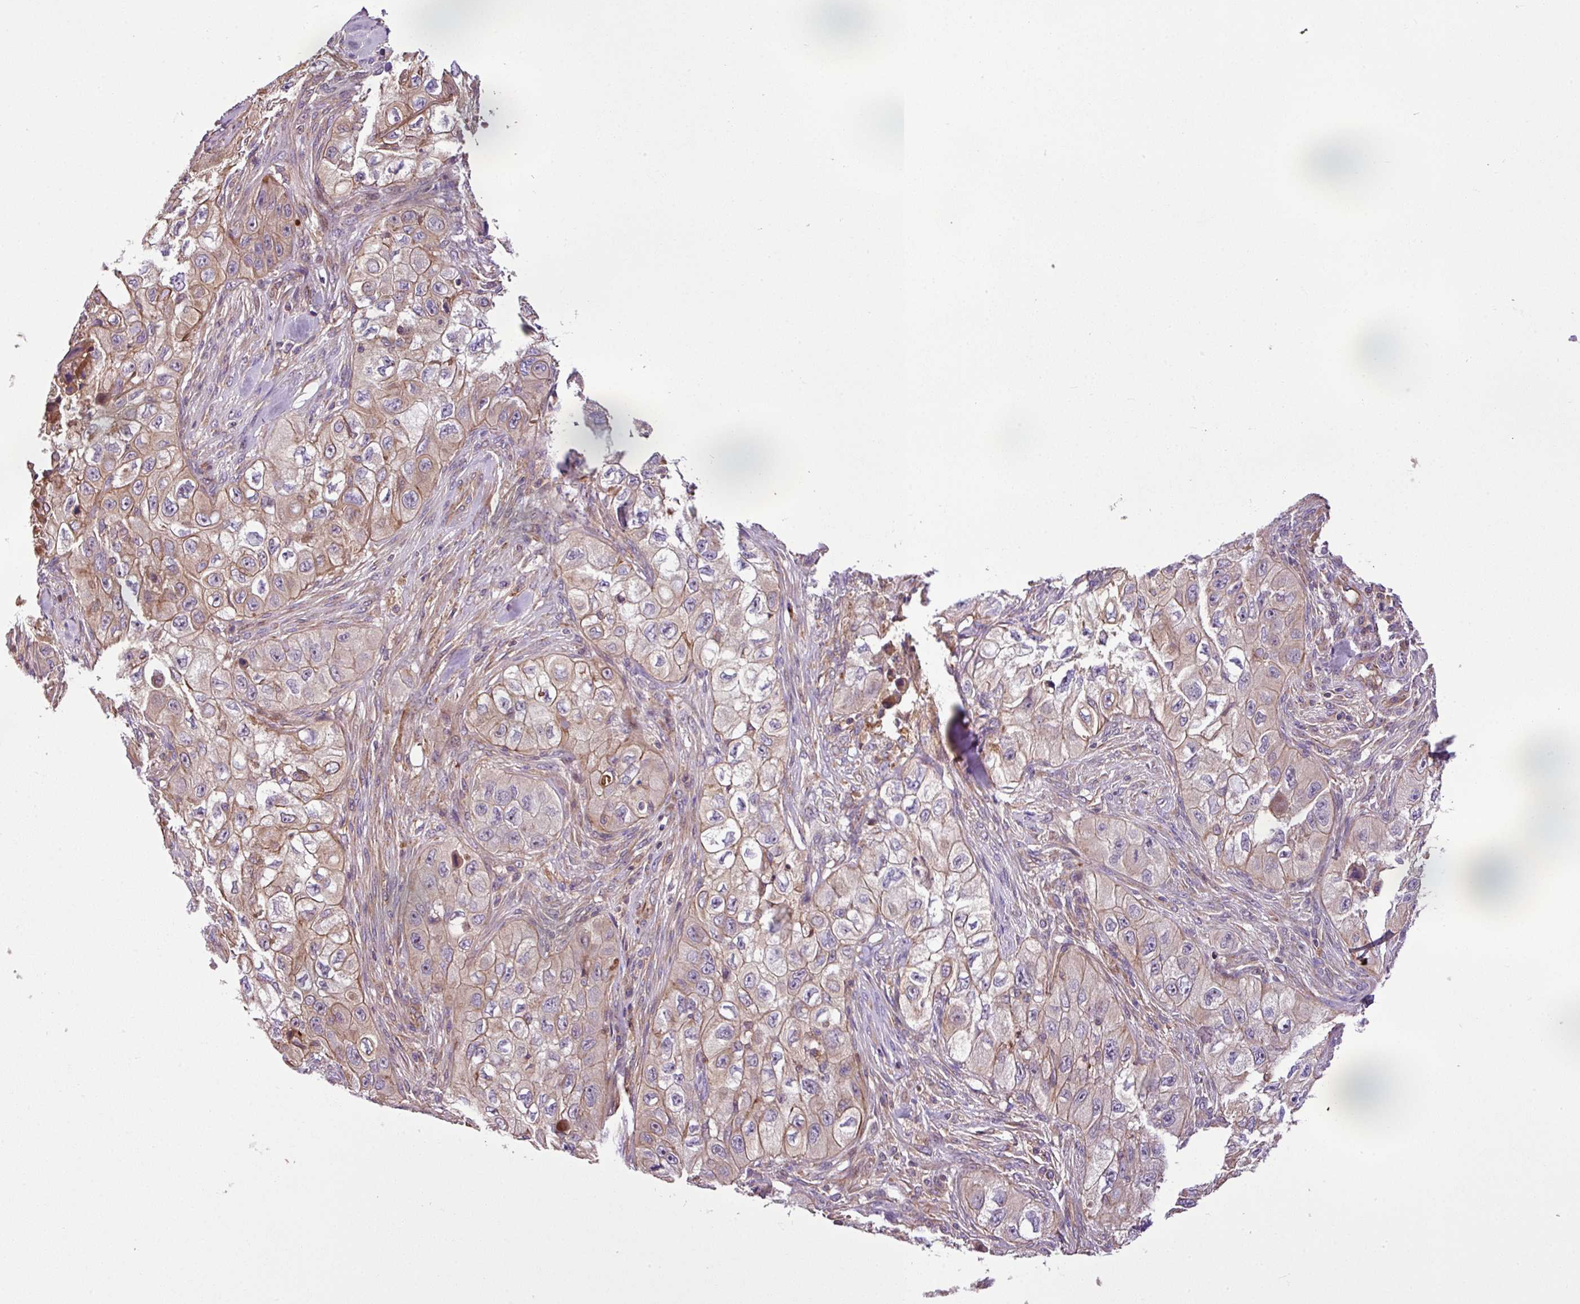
{"staining": {"intensity": "weak", "quantity": "25%-75%", "location": "cytoplasmic/membranous"}, "tissue": "skin cancer", "cell_type": "Tumor cells", "image_type": "cancer", "snomed": [{"axis": "morphology", "description": "Squamous cell carcinoma, NOS"}, {"axis": "topography", "description": "Skin"}, {"axis": "topography", "description": "Subcutis"}], "caption": "Skin squamous cell carcinoma tissue demonstrates weak cytoplasmic/membranous staining in about 25%-75% of tumor cells, visualized by immunohistochemistry.", "gene": "ZNF266", "patient": {"sex": "male", "age": 73}}